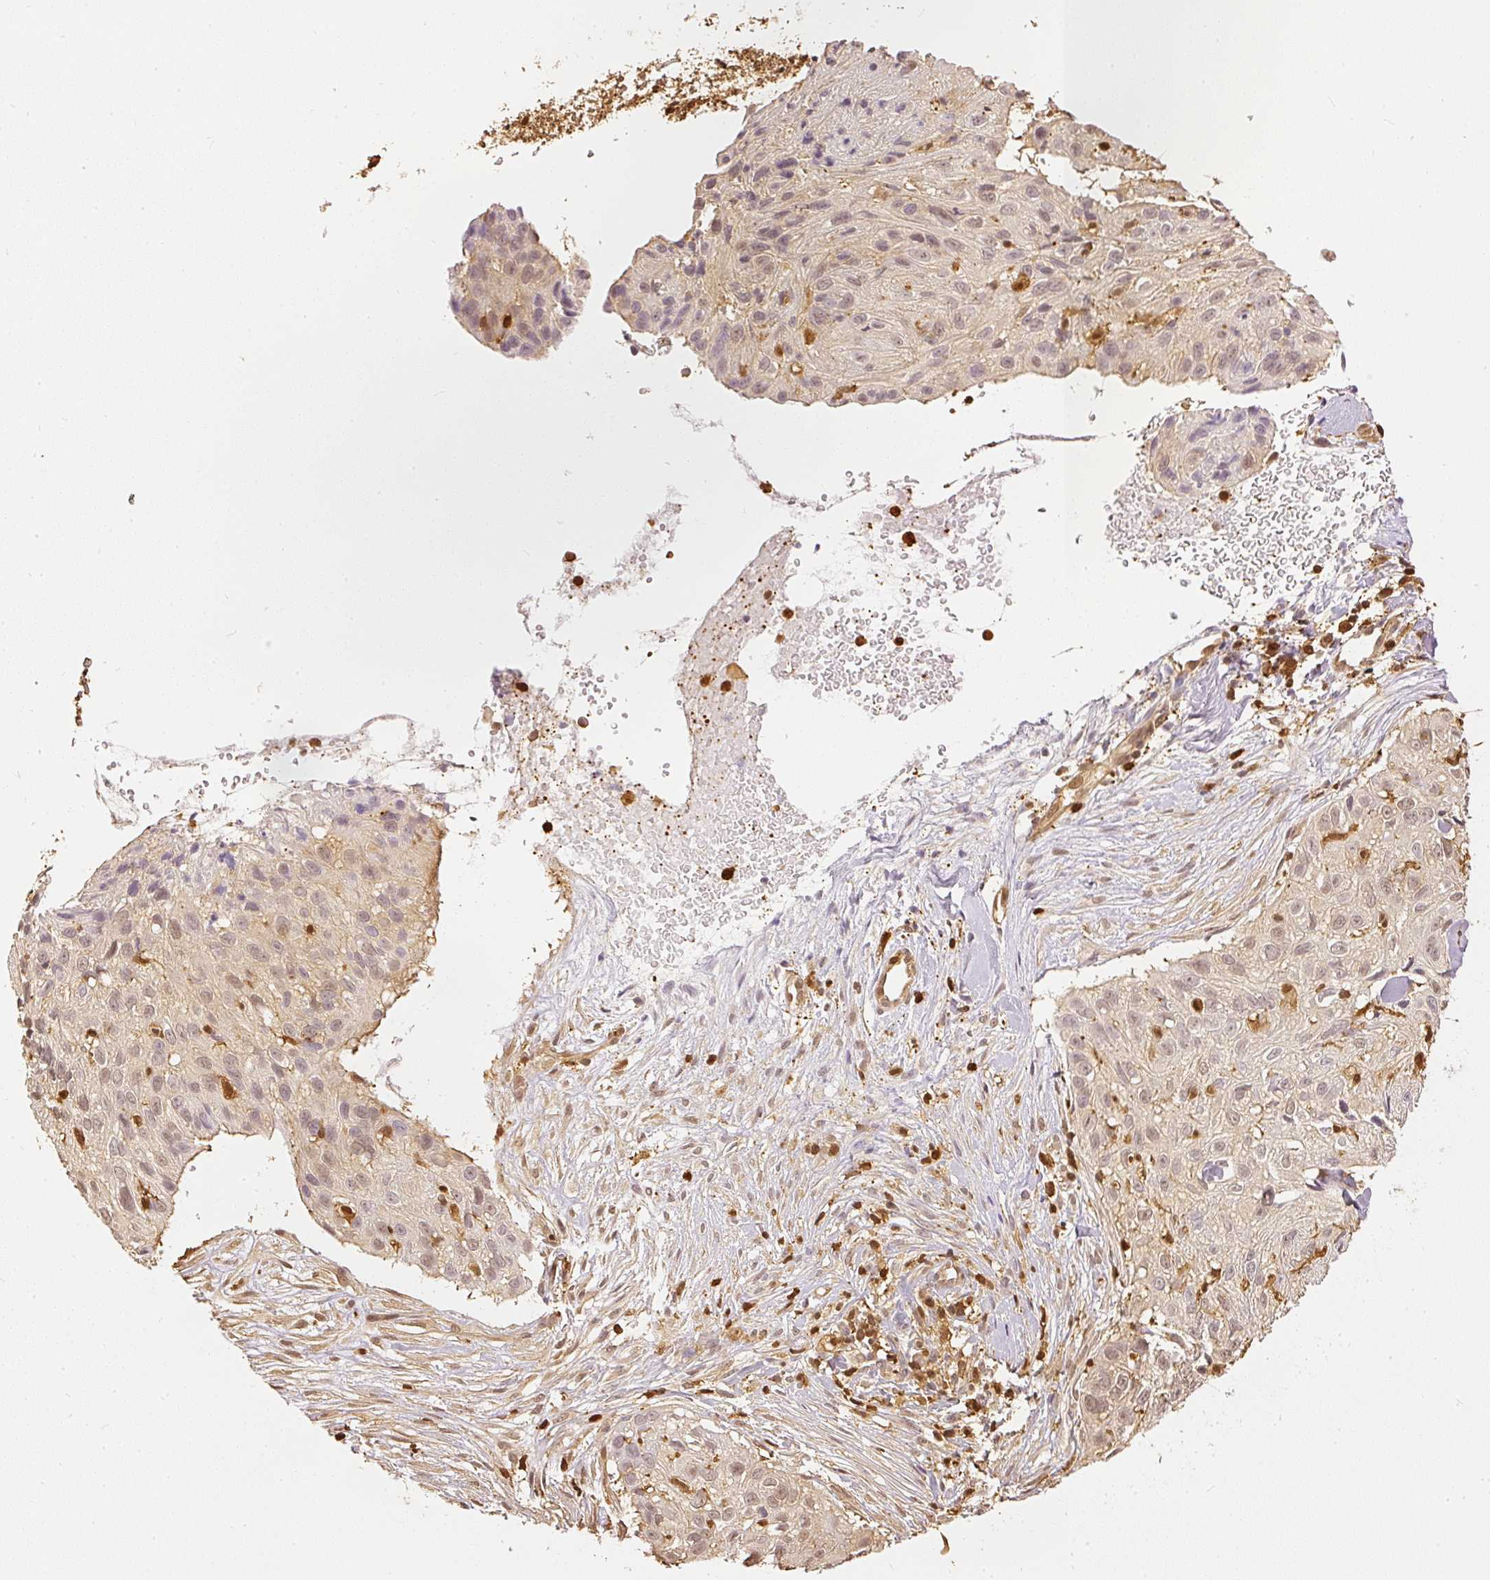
{"staining": {"intensity": "weak", "quantity": "25%-75%", "location": "nuclear"}, "tissue": "skin cancer", "cell_type": "Tumor cells", "image_type": "cancer", "snomed": [{"axis": "morphology", "description": "Squamous cell carcinoma, NOS"}, {"axis": "topography", "description": "Skin"}], "caption": "Immunohistochemical staining of skin squamous cell carcinoma displays weak nuclear protein positivity in approximately 25%-75% of tumor cells. (DAB IHC with brightfield microscopy, high magnification).", "gene": "PFN1", "patient": {"sex": "male", "age": 82}}